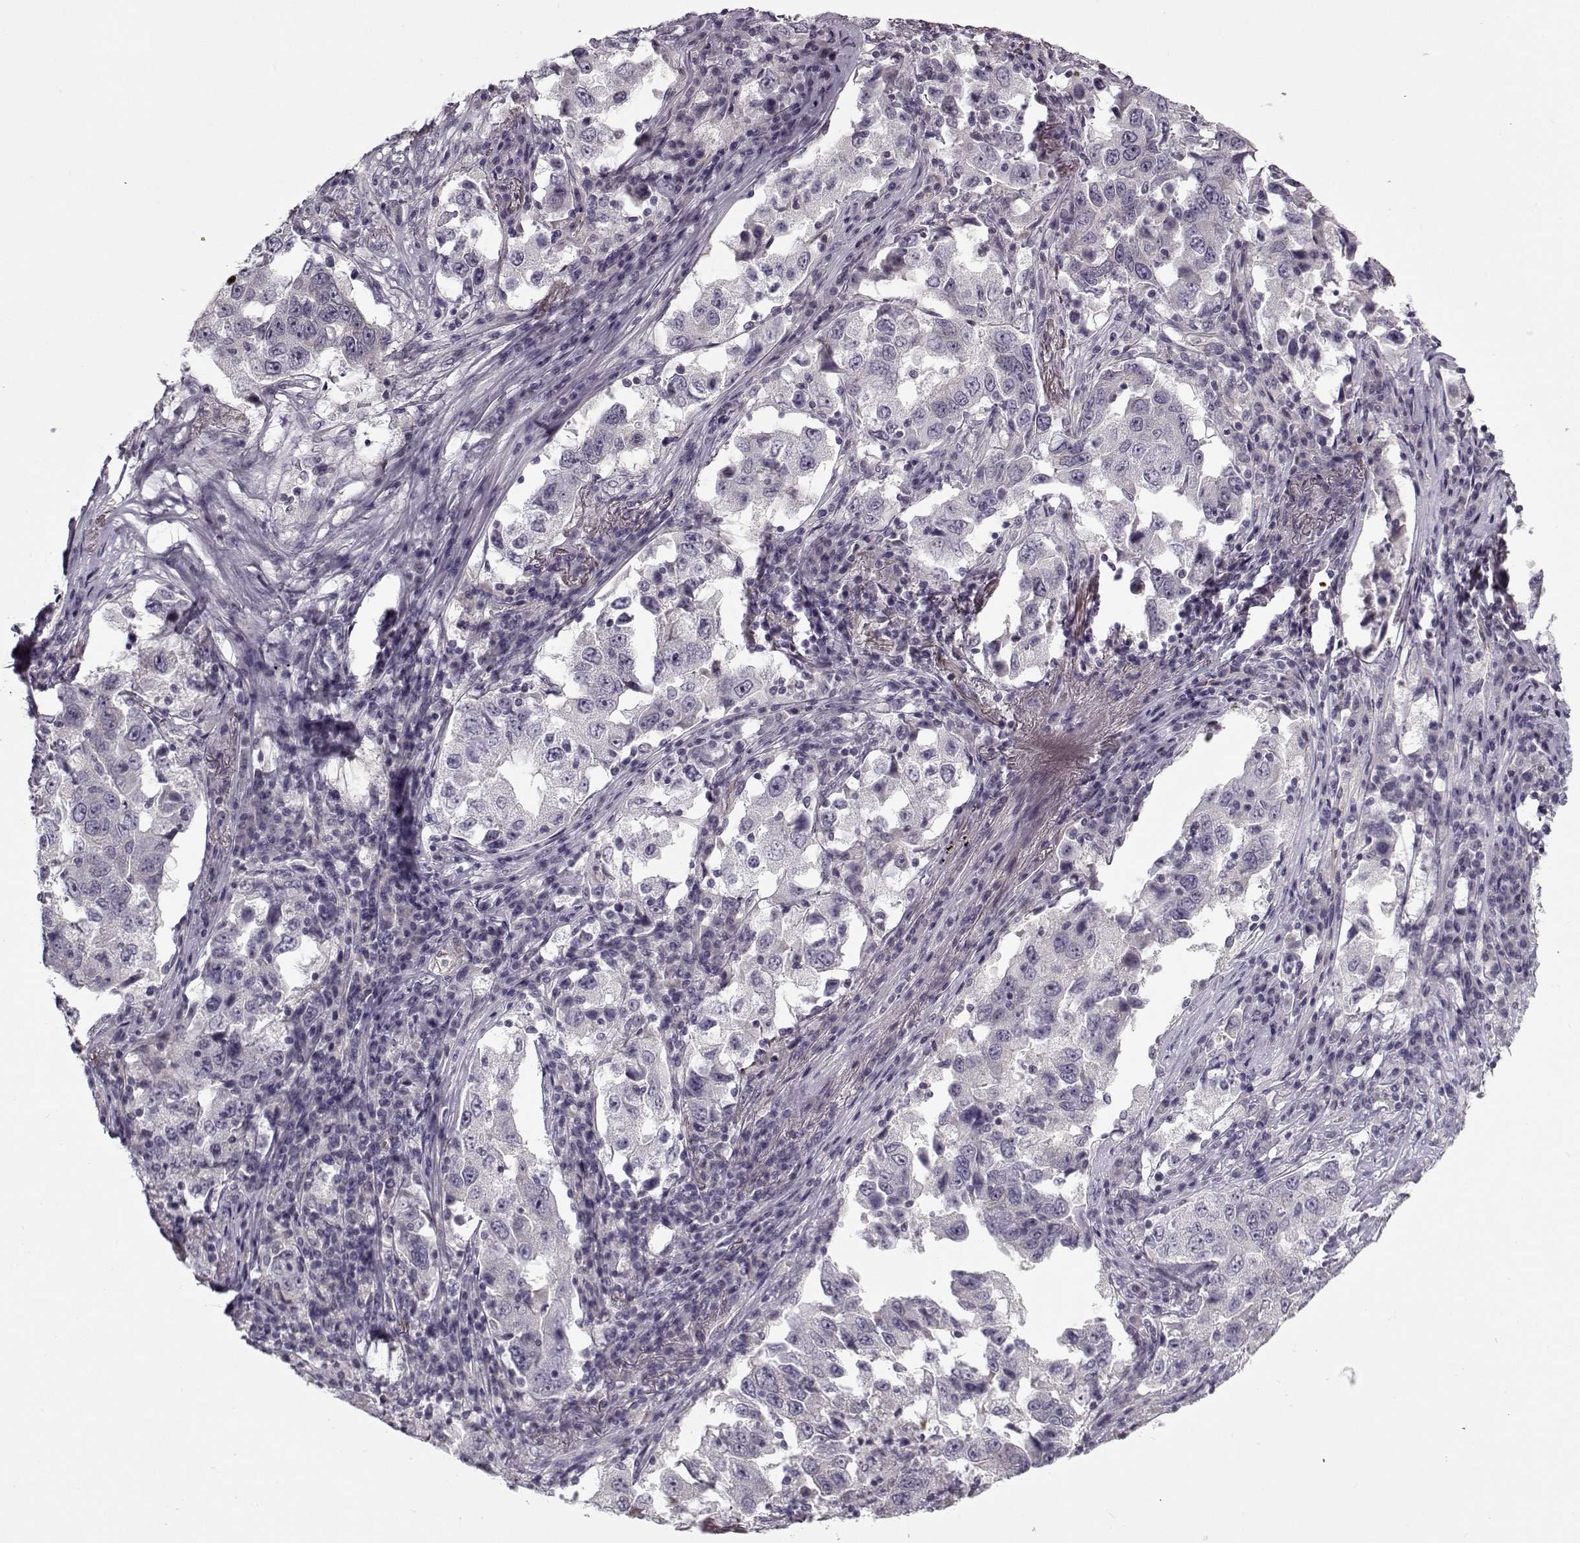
{"staining": {"intensity": "negative", "quantity": "none", "location": "none"}, "tissue": "lung cancer", "cell_type": "Tumor cells", "image_type": "cancer", "snomed": [{"axis": "morphology", "description": "Adenocarcinoma, NOS"}, {"axis": "topography", "description": "Lung"}], "caption": "There is no significant positivity in tumor cells of lung adenocarcinoma. The staining was performed using DAB to visualize the protein expression in brown, while the nuclei were stained in blue with hematoxylin (Magnification: 20x).", "gene": "PNMT", "patient": {"sex": "male", "age": 73}}